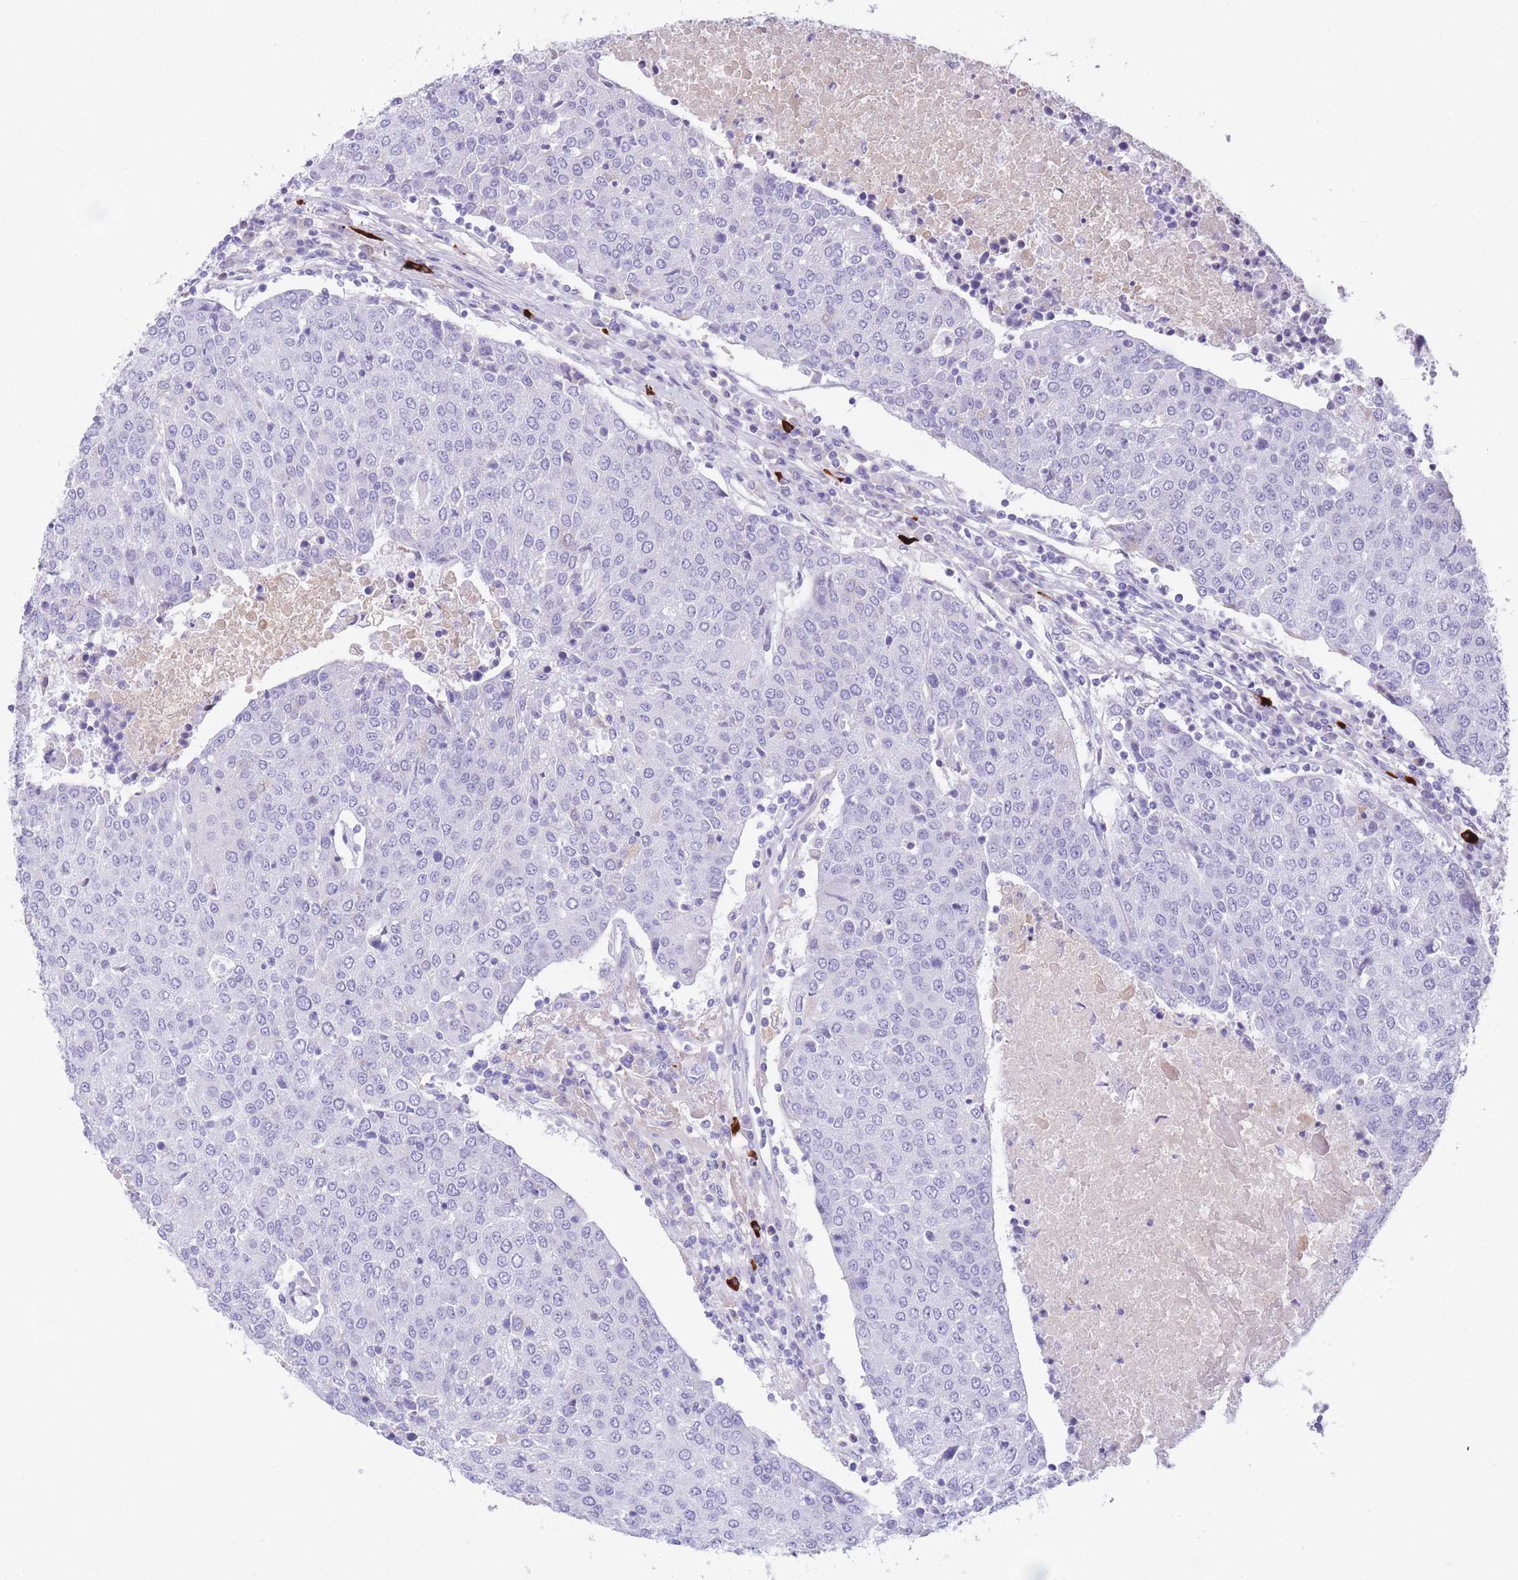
{"staining": {"intensity": "negative", "quantity": "none", "location": "none"}, "tissue": "urothelial cancer", "cell_type": "Tumor cells", "image_type": "cancer", "snomed": [{"axis": "morphology", "description": "Urothelial carcinoma, High grade"}, {"axis": "topography", "description": "Urinary bladder"}], "caption": "Urothelial cancer was stained to show a protein in brown. There is no significant expression in tumor cells. (IHC, brightfield microscopy, high magnification).", "gene": "TNFSF11", "patient": {"sex": "female", "age": 85}}